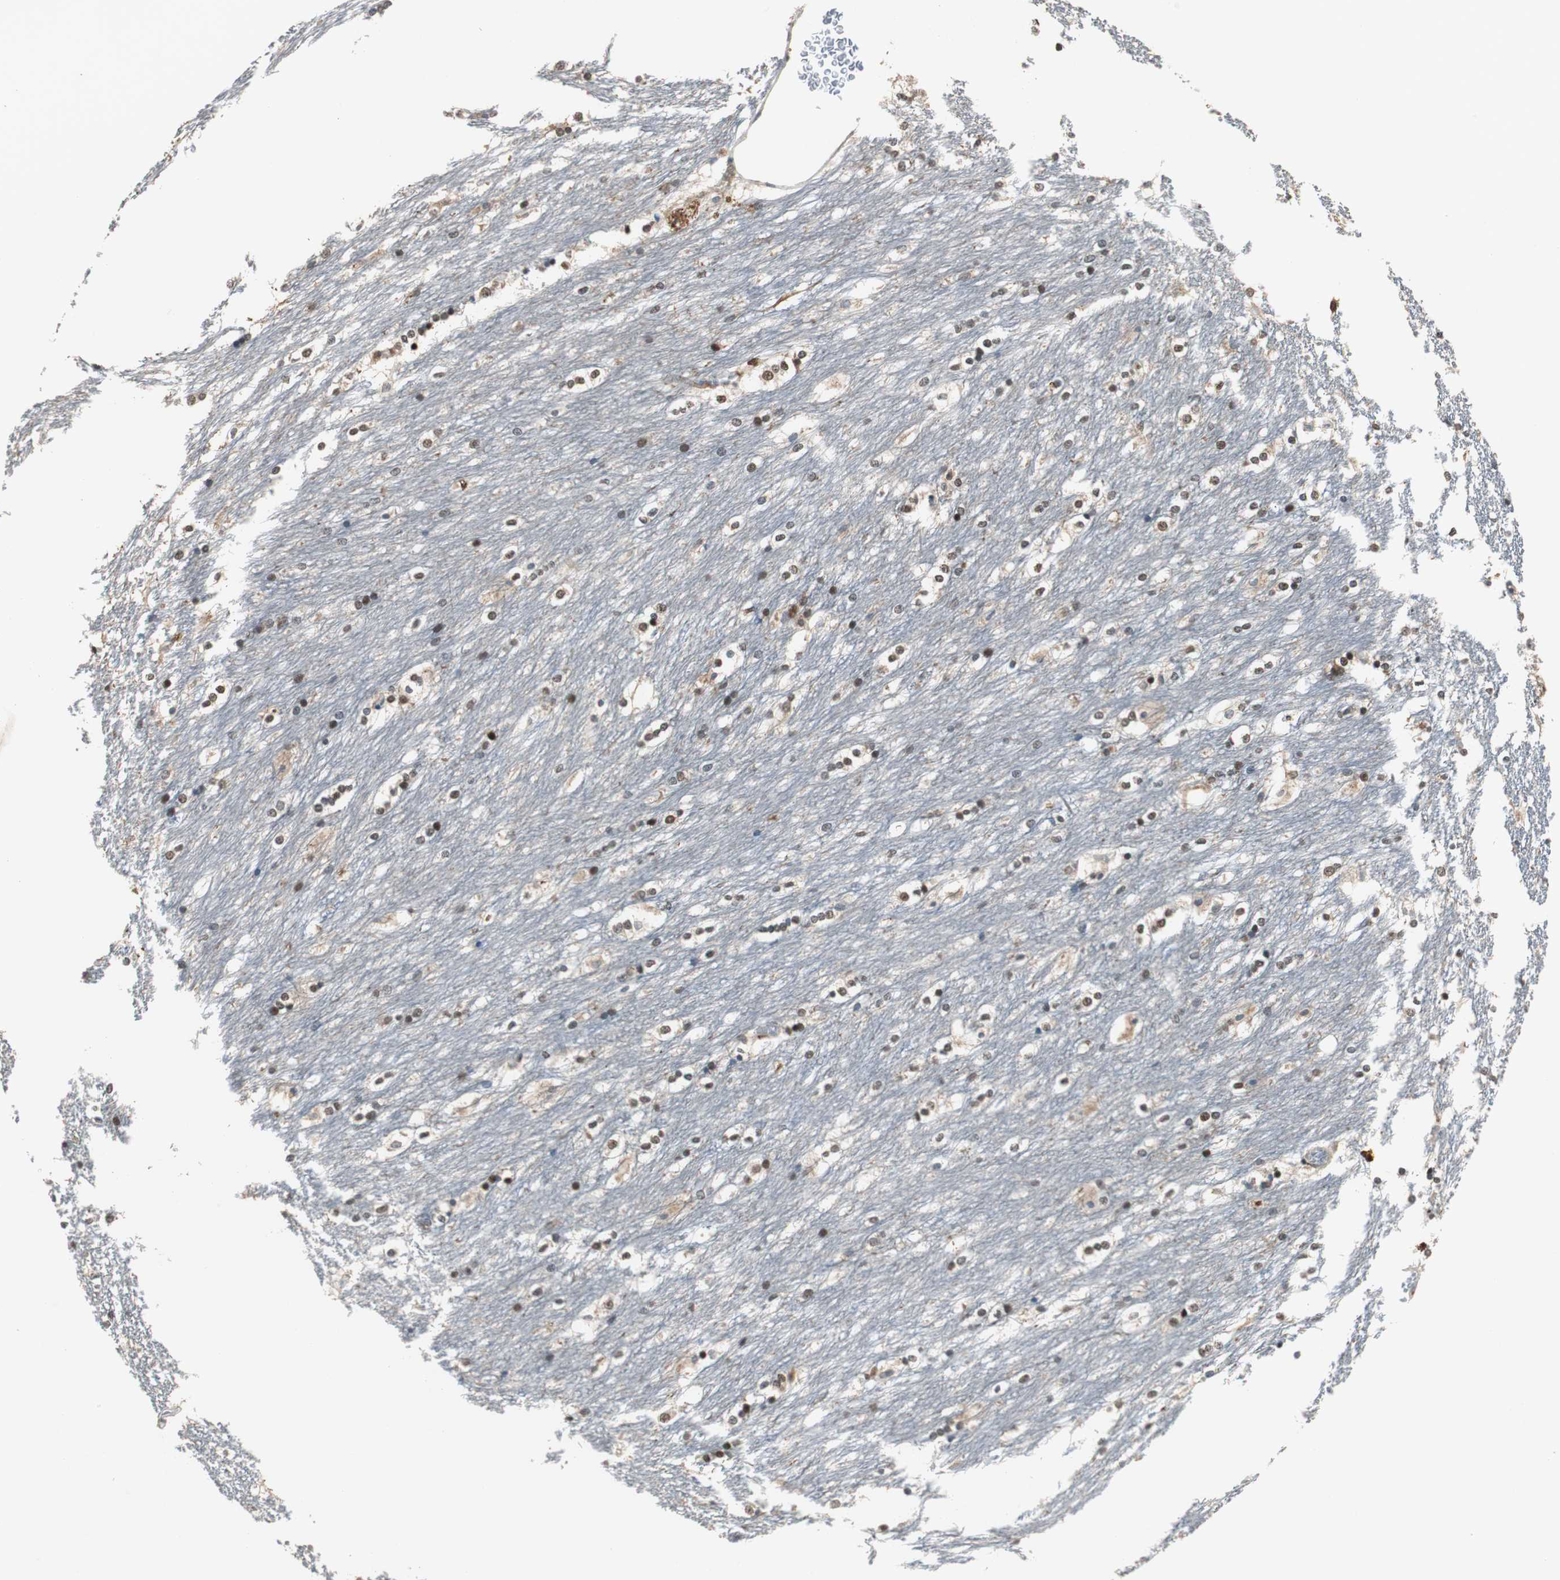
{"staining": {"intensity": "moderate", "quantity": "<25%", "location": "nuclear"}, "tissue": "caudate", "cell_type": "Glial cells", "image_type": "normal", "snomed": [{"axis": "morphology", "description": "Normal tissue, NOS"}, {"axis": "topography", "description": "Lateral ventricle wall"}], "caption": "Protein expression analysis of normal caudate demonstrates moderate nuclear staining in about <25% of glial cells. The protein is shown in brown color, while the nuclei are stained blue.", "gene": "FEN1", "patient": {"sex": "female", "age": 19}}